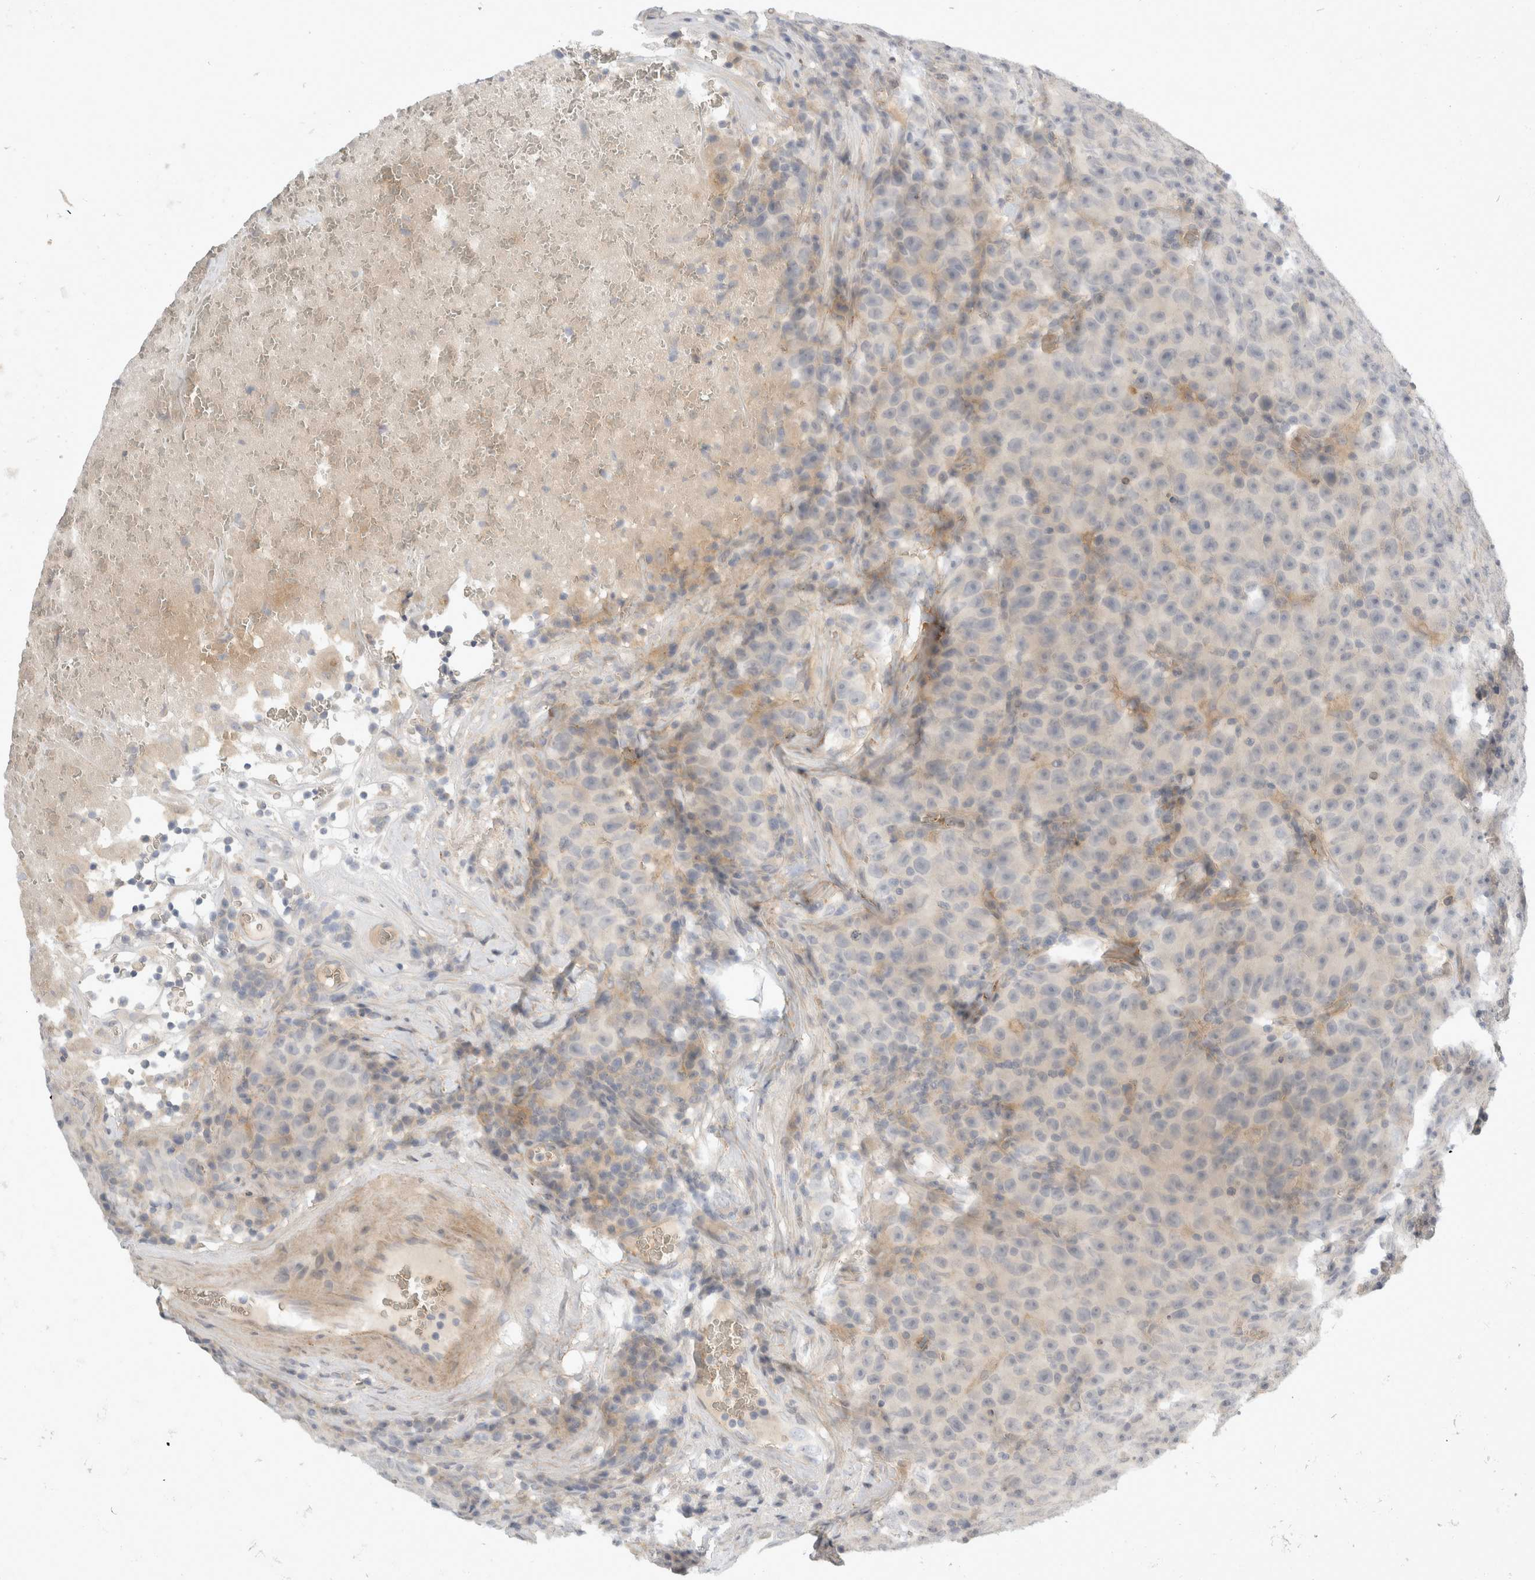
{"staining": {"intensity": "negative", "quantity": "none", "location": "none"}, "tissue": "testis cancer", "cell_type": "Tumor cells", "image_type": "cancer", "snomed": [{"axis": "morphology", "description": "Seminoma, NOS"}, {"axis": "topography", "description": "Testis"}], "caption": "A high-resolution photomicrograph shows immunohistochemistry (IHC) staining of testis cancer (seminoma), which demonstrates no significant expression in tumor cells.", "gene": "TOM1L2", "patient": {"sex": "male", "age": 22}}